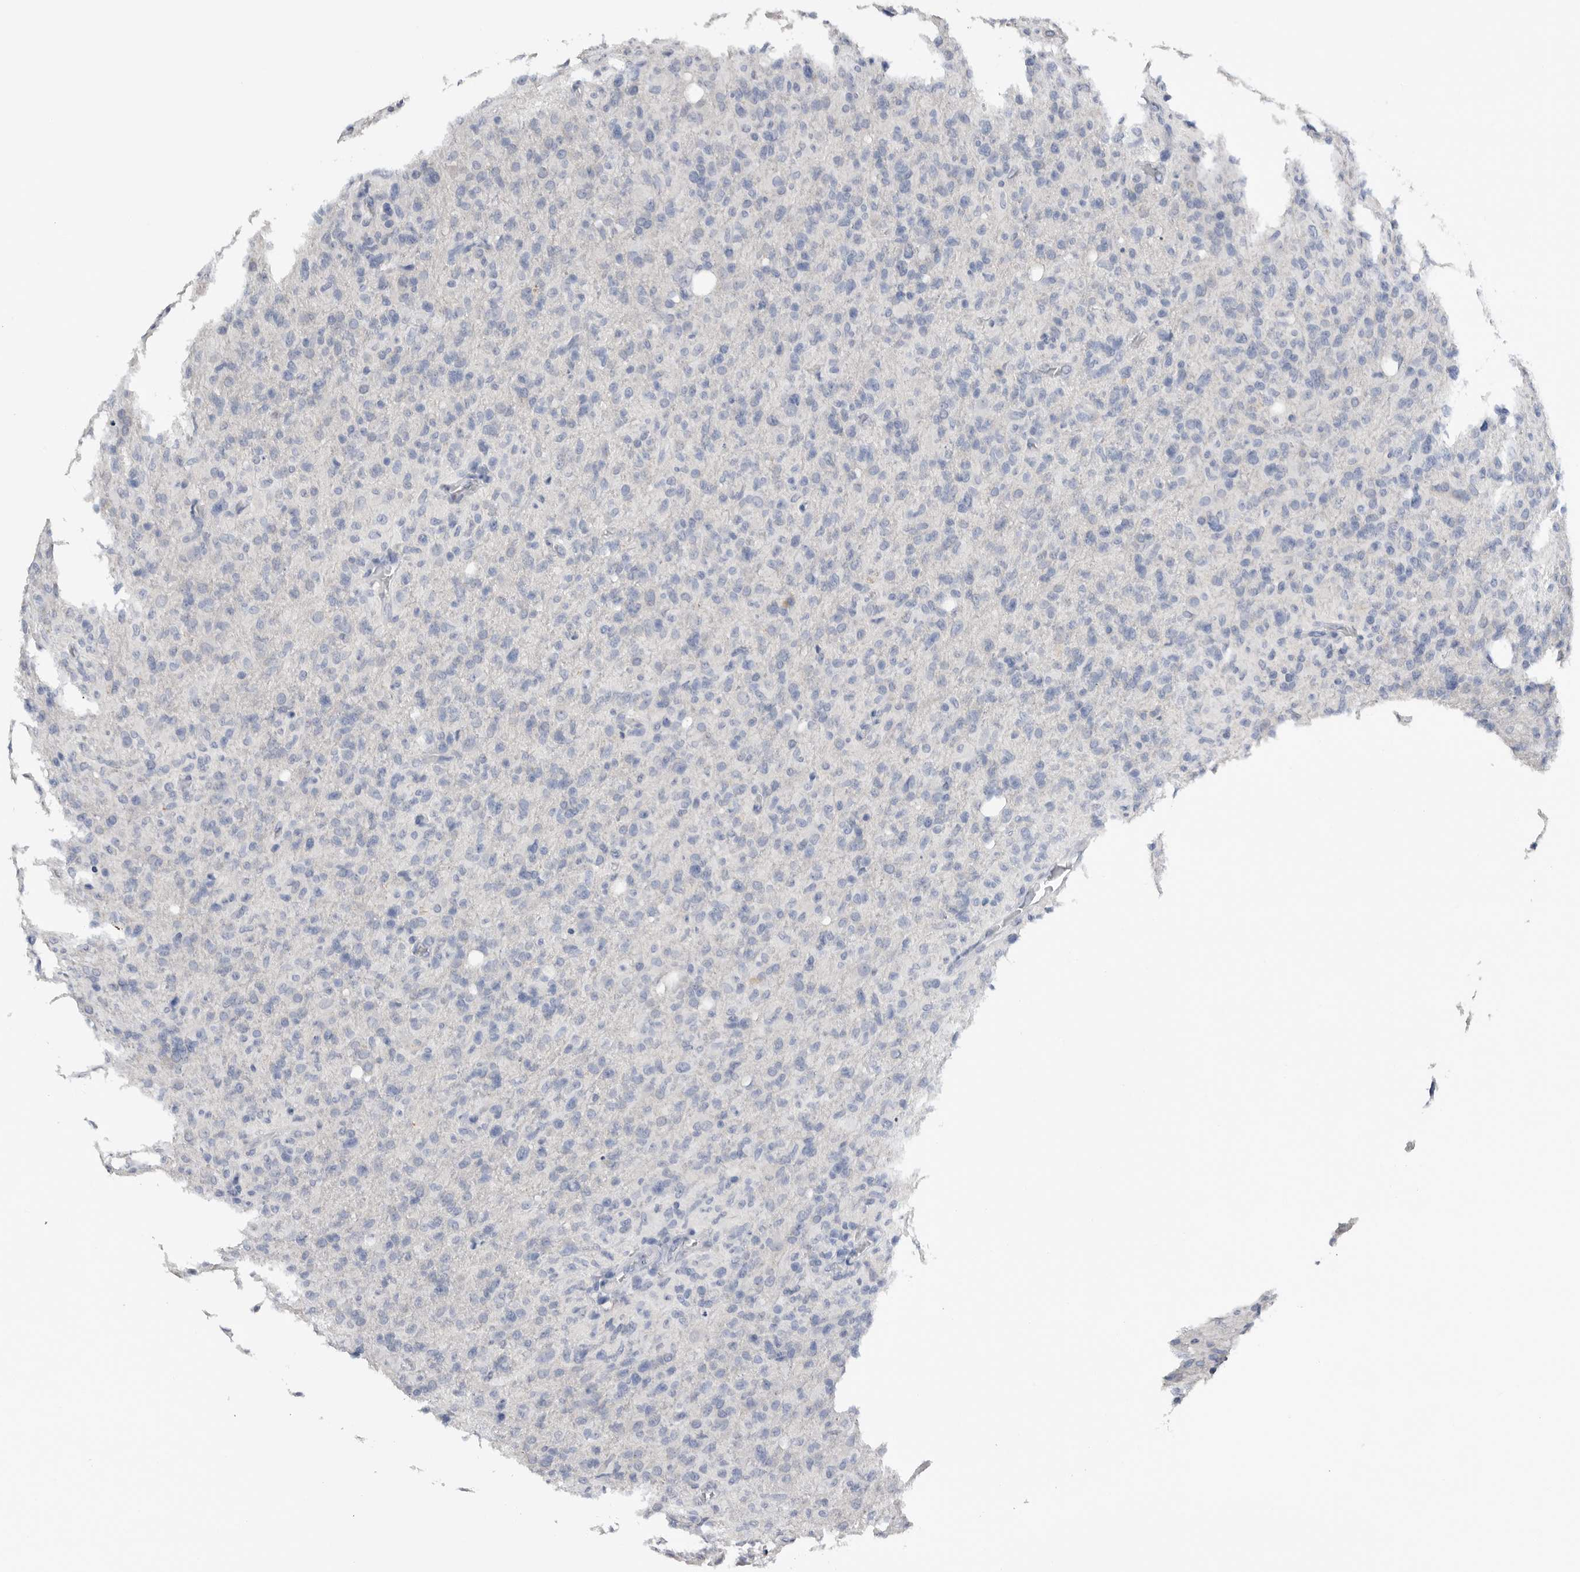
{"staining": {"intensity": "negative", "quantity": "none", "location": "none"}, "tissue": "glioma", "cell_type": "Tumor cells", "image_type": "cancer", "snomed": [{"axis": "morphology", "description": "Glioma, malignant, High grade"}, {"axis": "topography", "description": "Brain"}], "caption": "Tumor cells show no significant protein expression in glioma. (Brightfield microscopy of DAB (3,3'-diaminobenzidine) immunohistochemistry at high magnification).", "gene": "FABP6", "patient": {"sex": "female", "age": 57}}